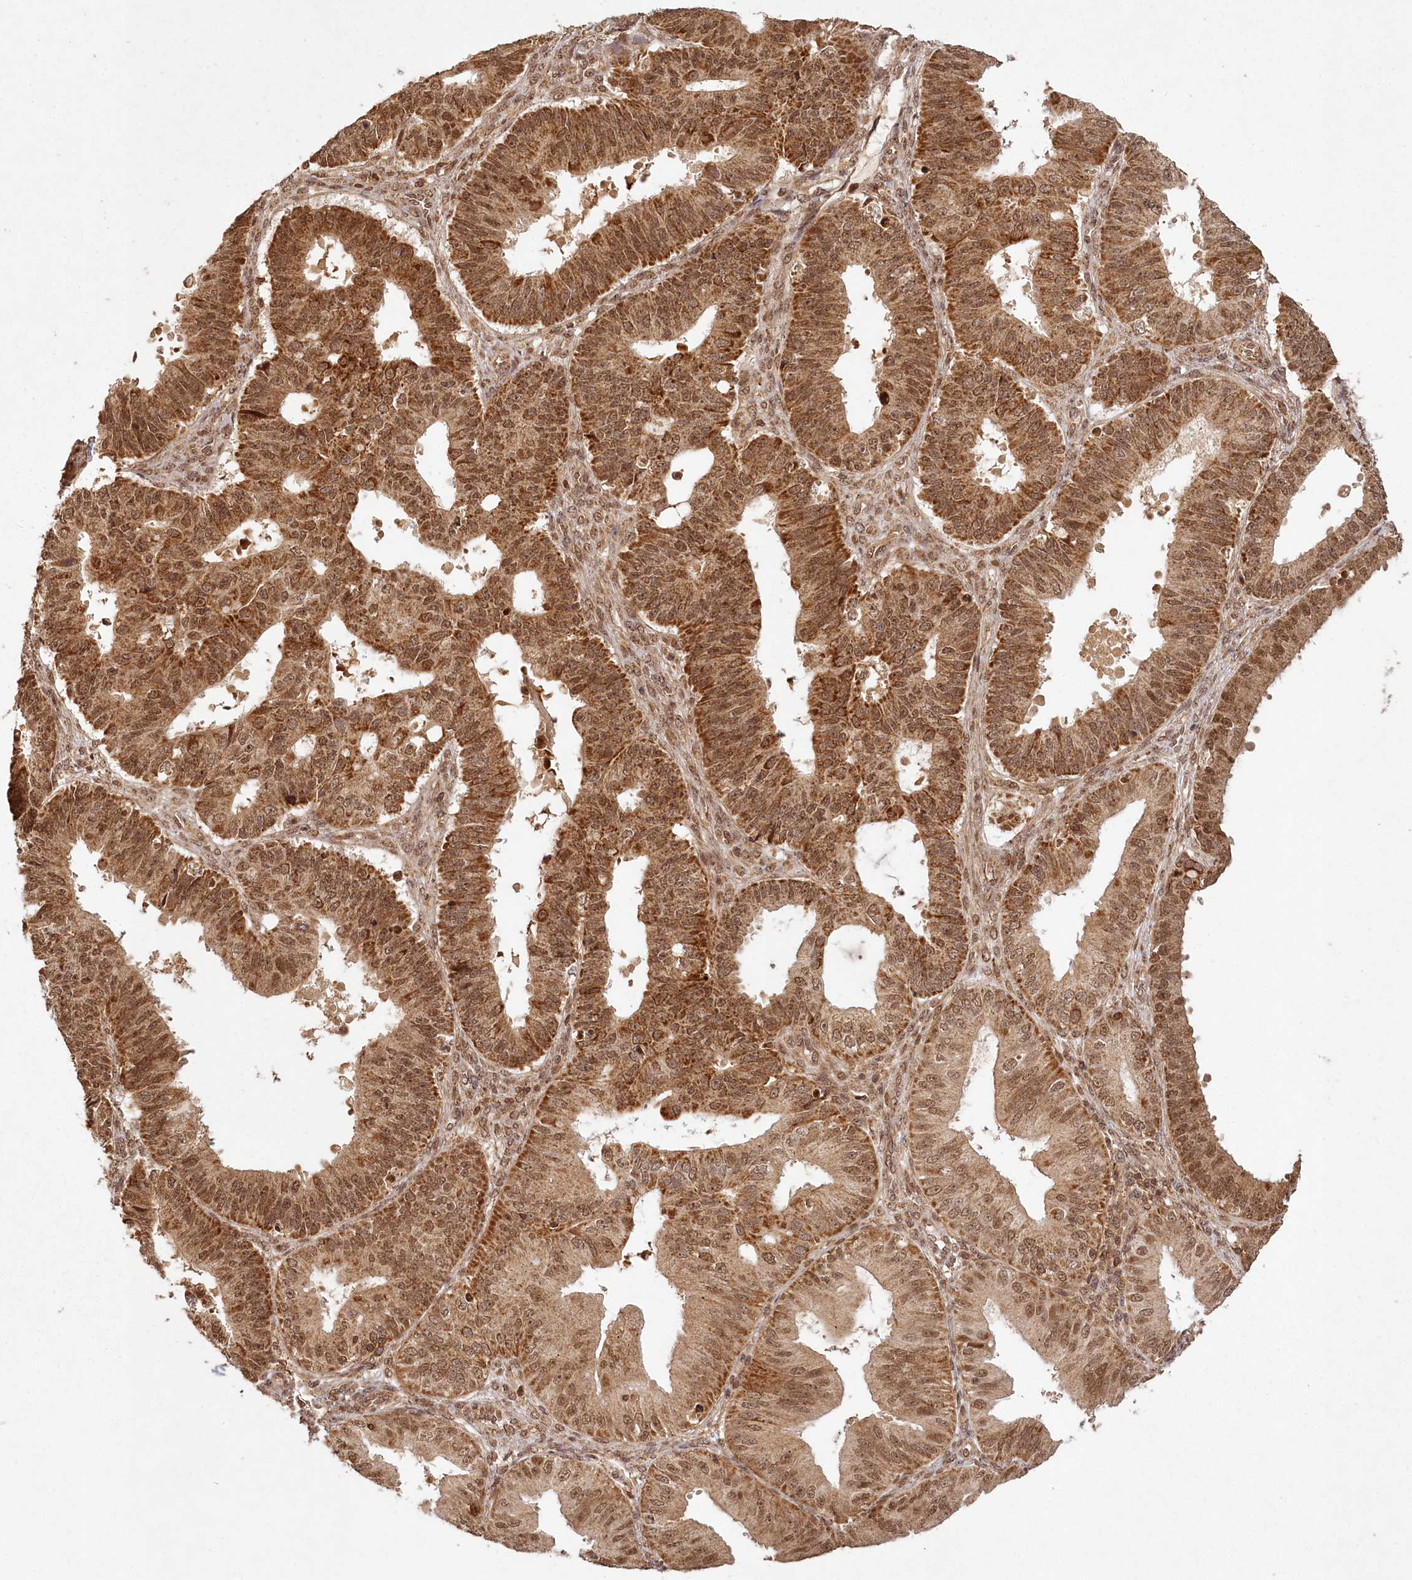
{"staining": {"intensity": "moderate", "quantity": ">75%", "location": "cytoplasmic/membranous,nuclear"}, "tissue": "ovarian cancer", "cell_type": "Tumor cells", "image_type": "cancer", "snomed": [{"axis": "morphology", "description": "Carcinoma, endometroid"}, {"axis": "topography", "description": "Appendix"}, {"axis": "topography", "description": "Ovary"}], "caption": "Ovarian endometroid carcinoma stained with a brown dye displays moderate cytoplasmic/membranous and nuclear positive positivity in about >75% of tumor cells.", "gene": "MICU1", "patient": {"sex": "female", "age": 42}}